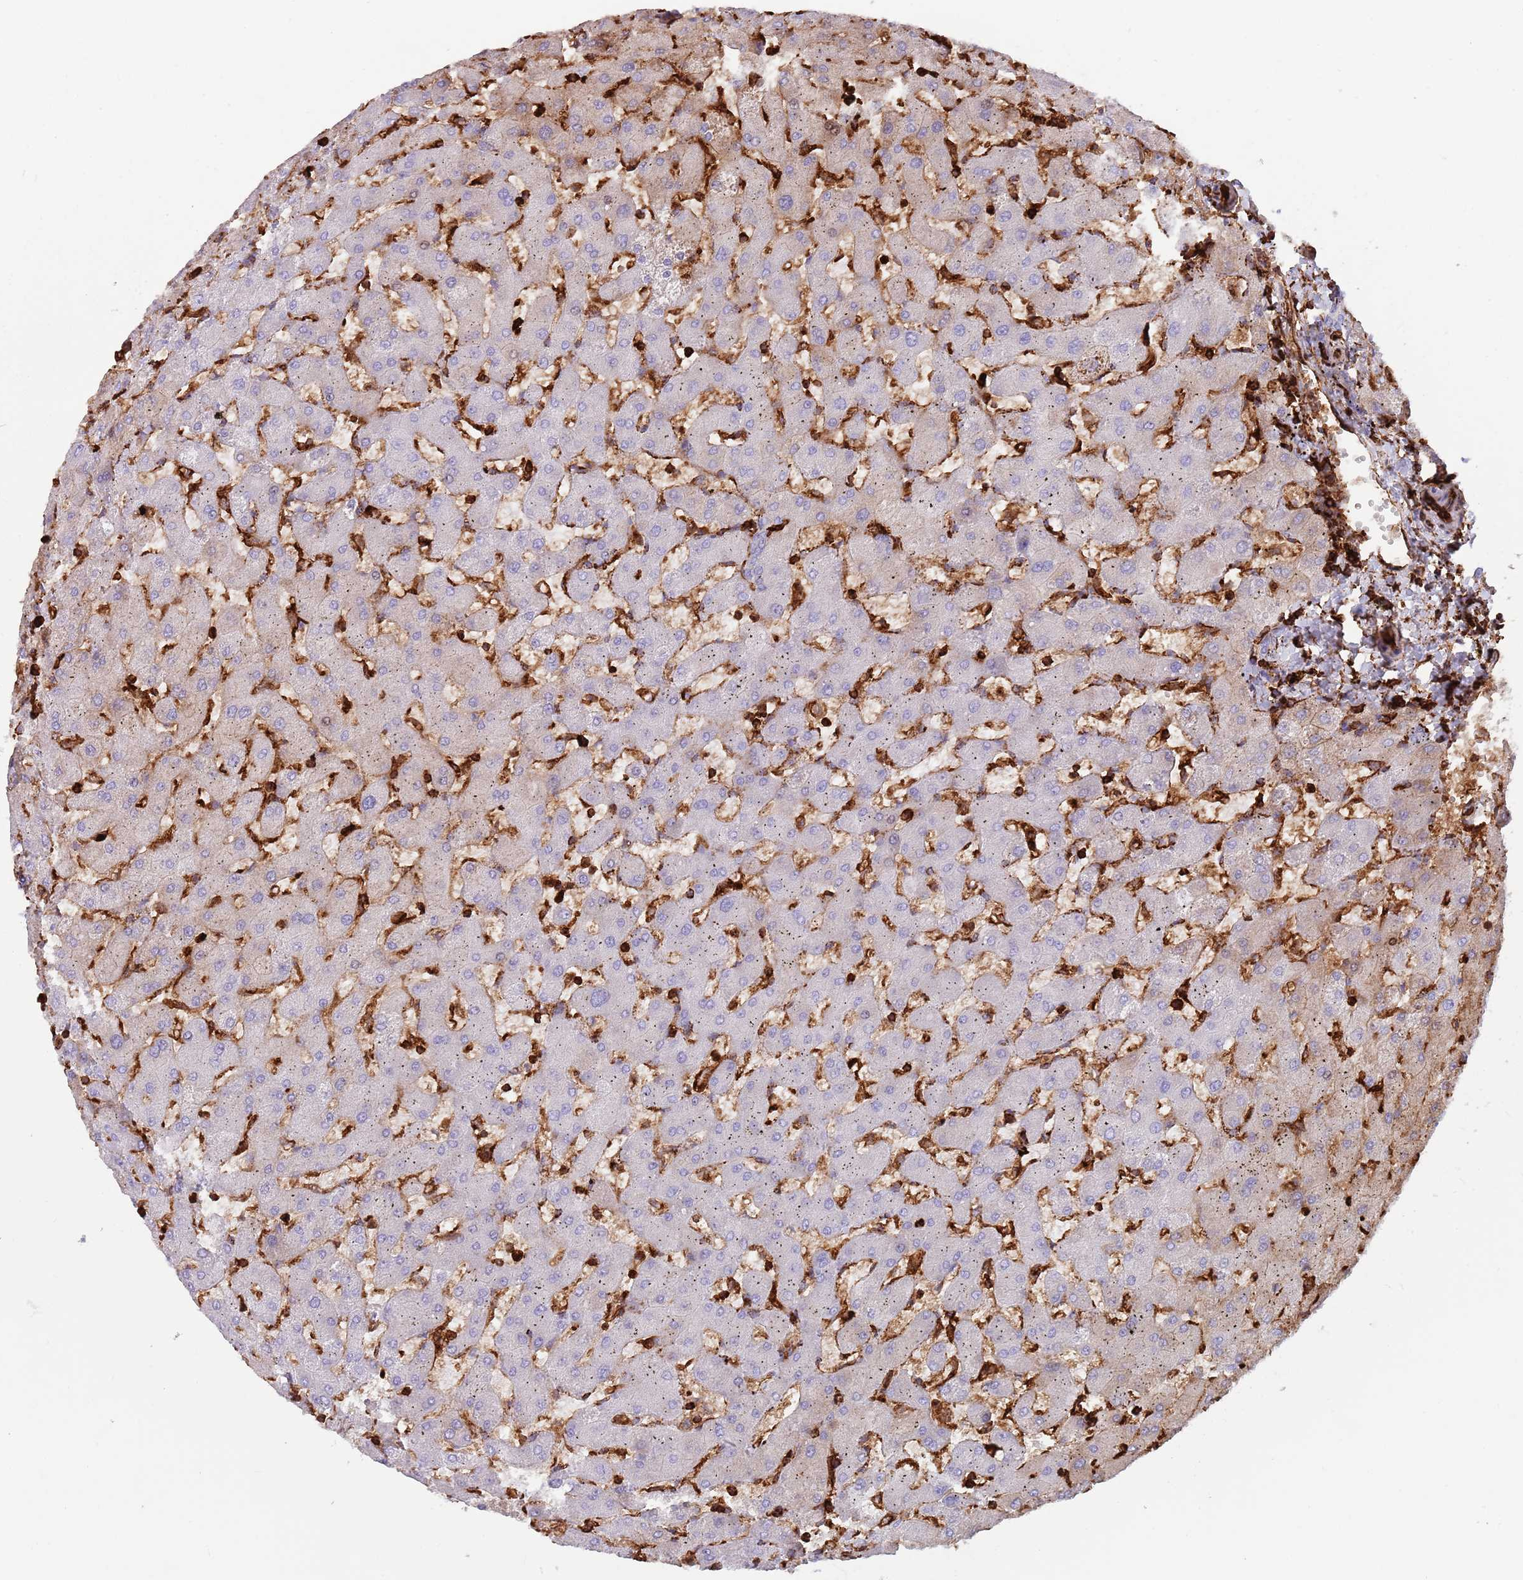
{"staining": {"intensity": "negative", "quantity": "none", "location": "none"}, "tissue": "liver", "cell_type": "Cholangiocytes", "image_type": "normal", "snomed": [{"axis": "morphology", "description": "Normal tissue, NOS"}, {"axis": "topography", "description": "Liver"}], "caption": "Photomicrograph shows no protein expression in cholangiocytes of benign liver.", "gene": "KBTBD6", "patient": {"sex": "female", "age": 63}}